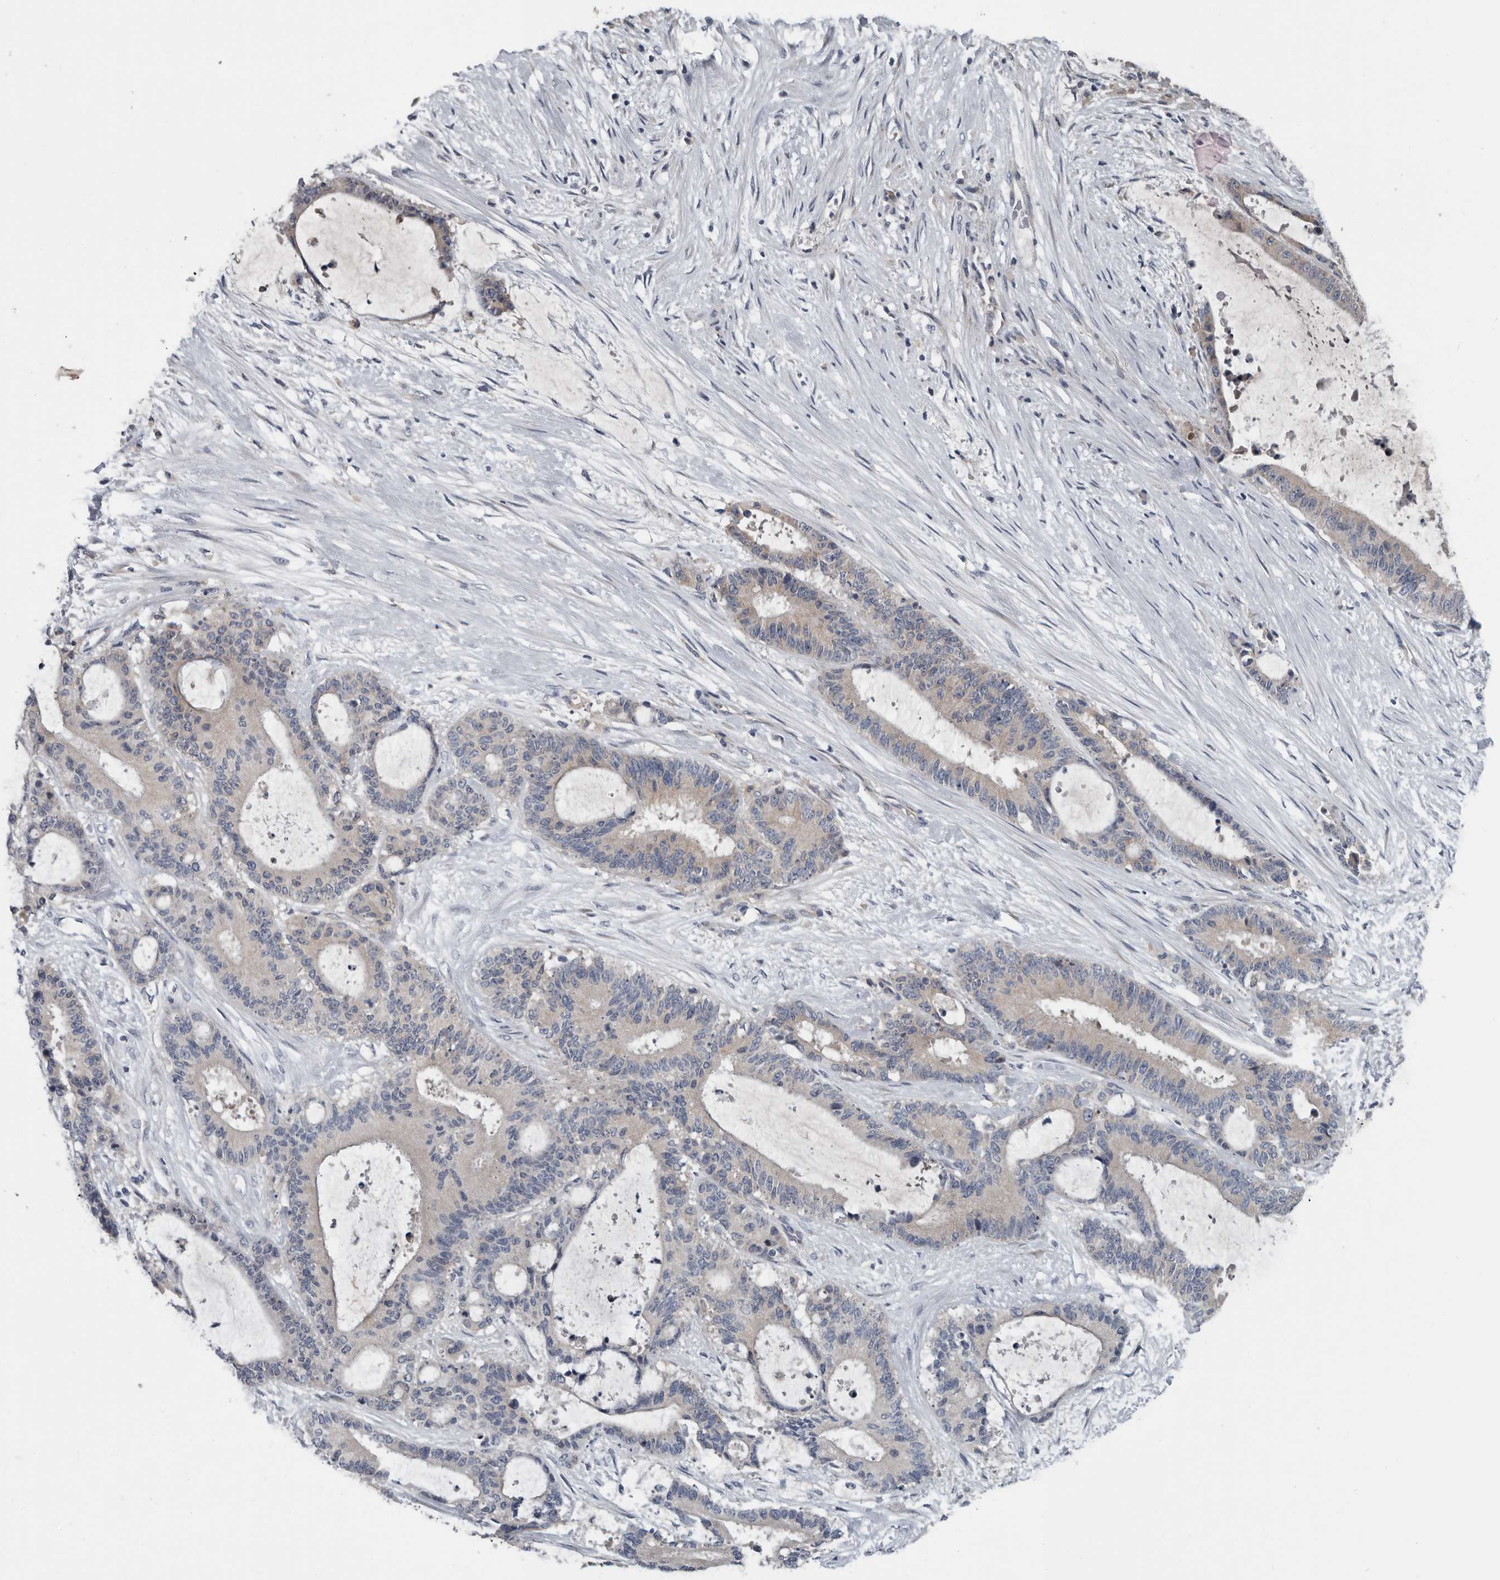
{"staining": {"intensity": "negative", "quantity": "none", "location": "none"}, "tissue": "liver cancer", "cell_type": "Tumor cells", "image_type": "cancer", "snomed": [{"axis": "morphology", "description": "Normal tissue, NOS"}, {"axis": "morphology", "description": "Cholangiocarcinoma"}, {"axis": "topography", "description": "Liver"}, {"axis": "topography", "description": "Peripheral nerve tissue"}], "caption": "Immunohistochemical staining of human liver cholangiocarcinoma reveals no significant staining in tumor cells.", "gene": "TMEM199", "patient": {"sex": "female", "age": 73}}